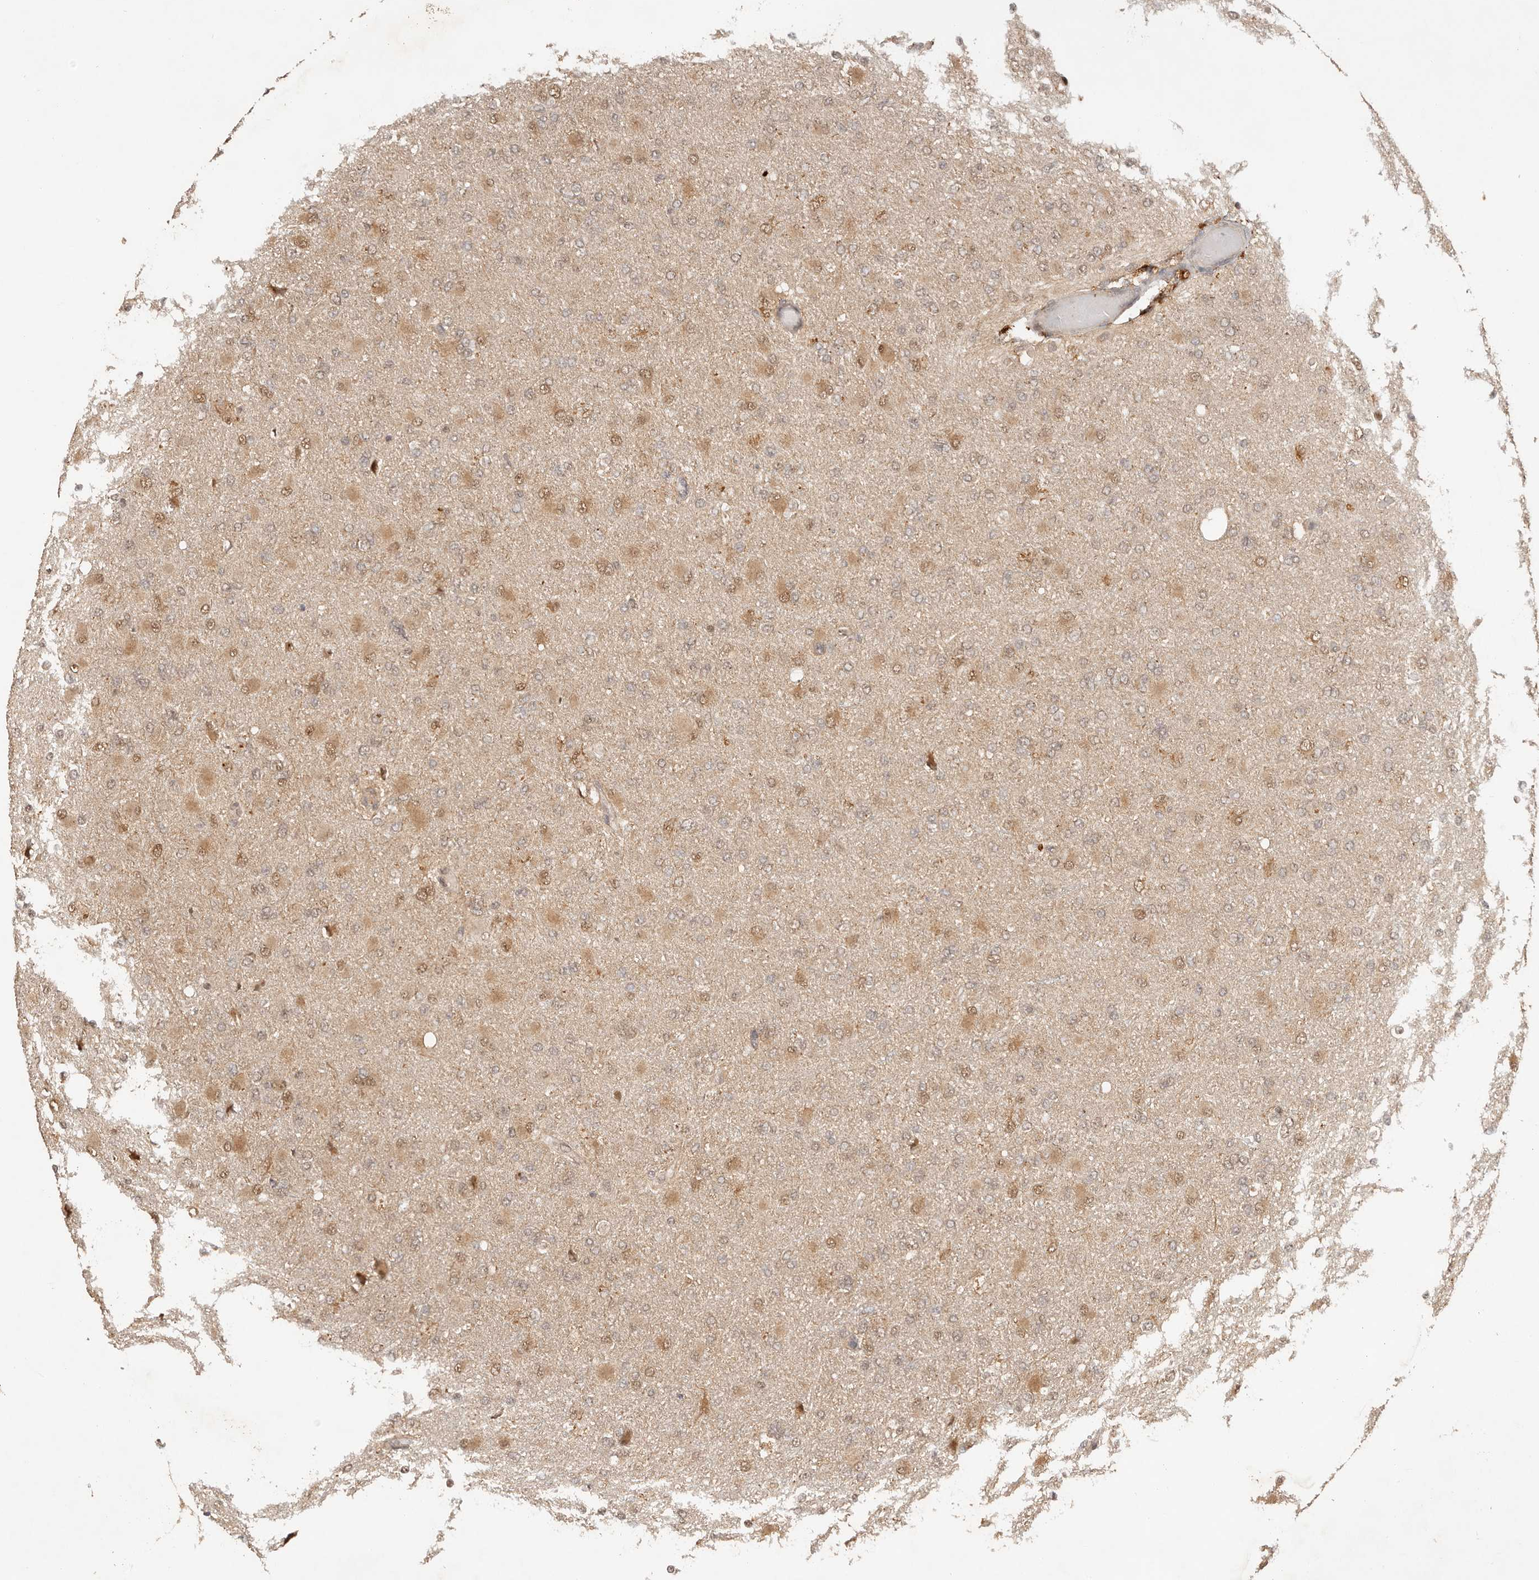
{"staining": {"intensity": "moderate", "quantity": "25%-75%", "location": "cytoplasmic/membranous,nuclear"}, "tissue": "glioma", "cell_type": "Tumor cells", "image_type": "cancer", "snomed": [{"axis": "morphology", "description": "Glioma, malignant, High grade"}, {"axis": "topography", "description": "Cerebral cortex"}], "caption": "IHC (DAB (3,3'-diaminobenzidine)) staining of human malignant glioma (high-grade) exhibits moderate cytoplasmic/membranous and nuclear protein staining in approximately 25%-75% of tumor cells.", "gene": "PSMA5", "patient": {"sex": "female", "age": 36}}